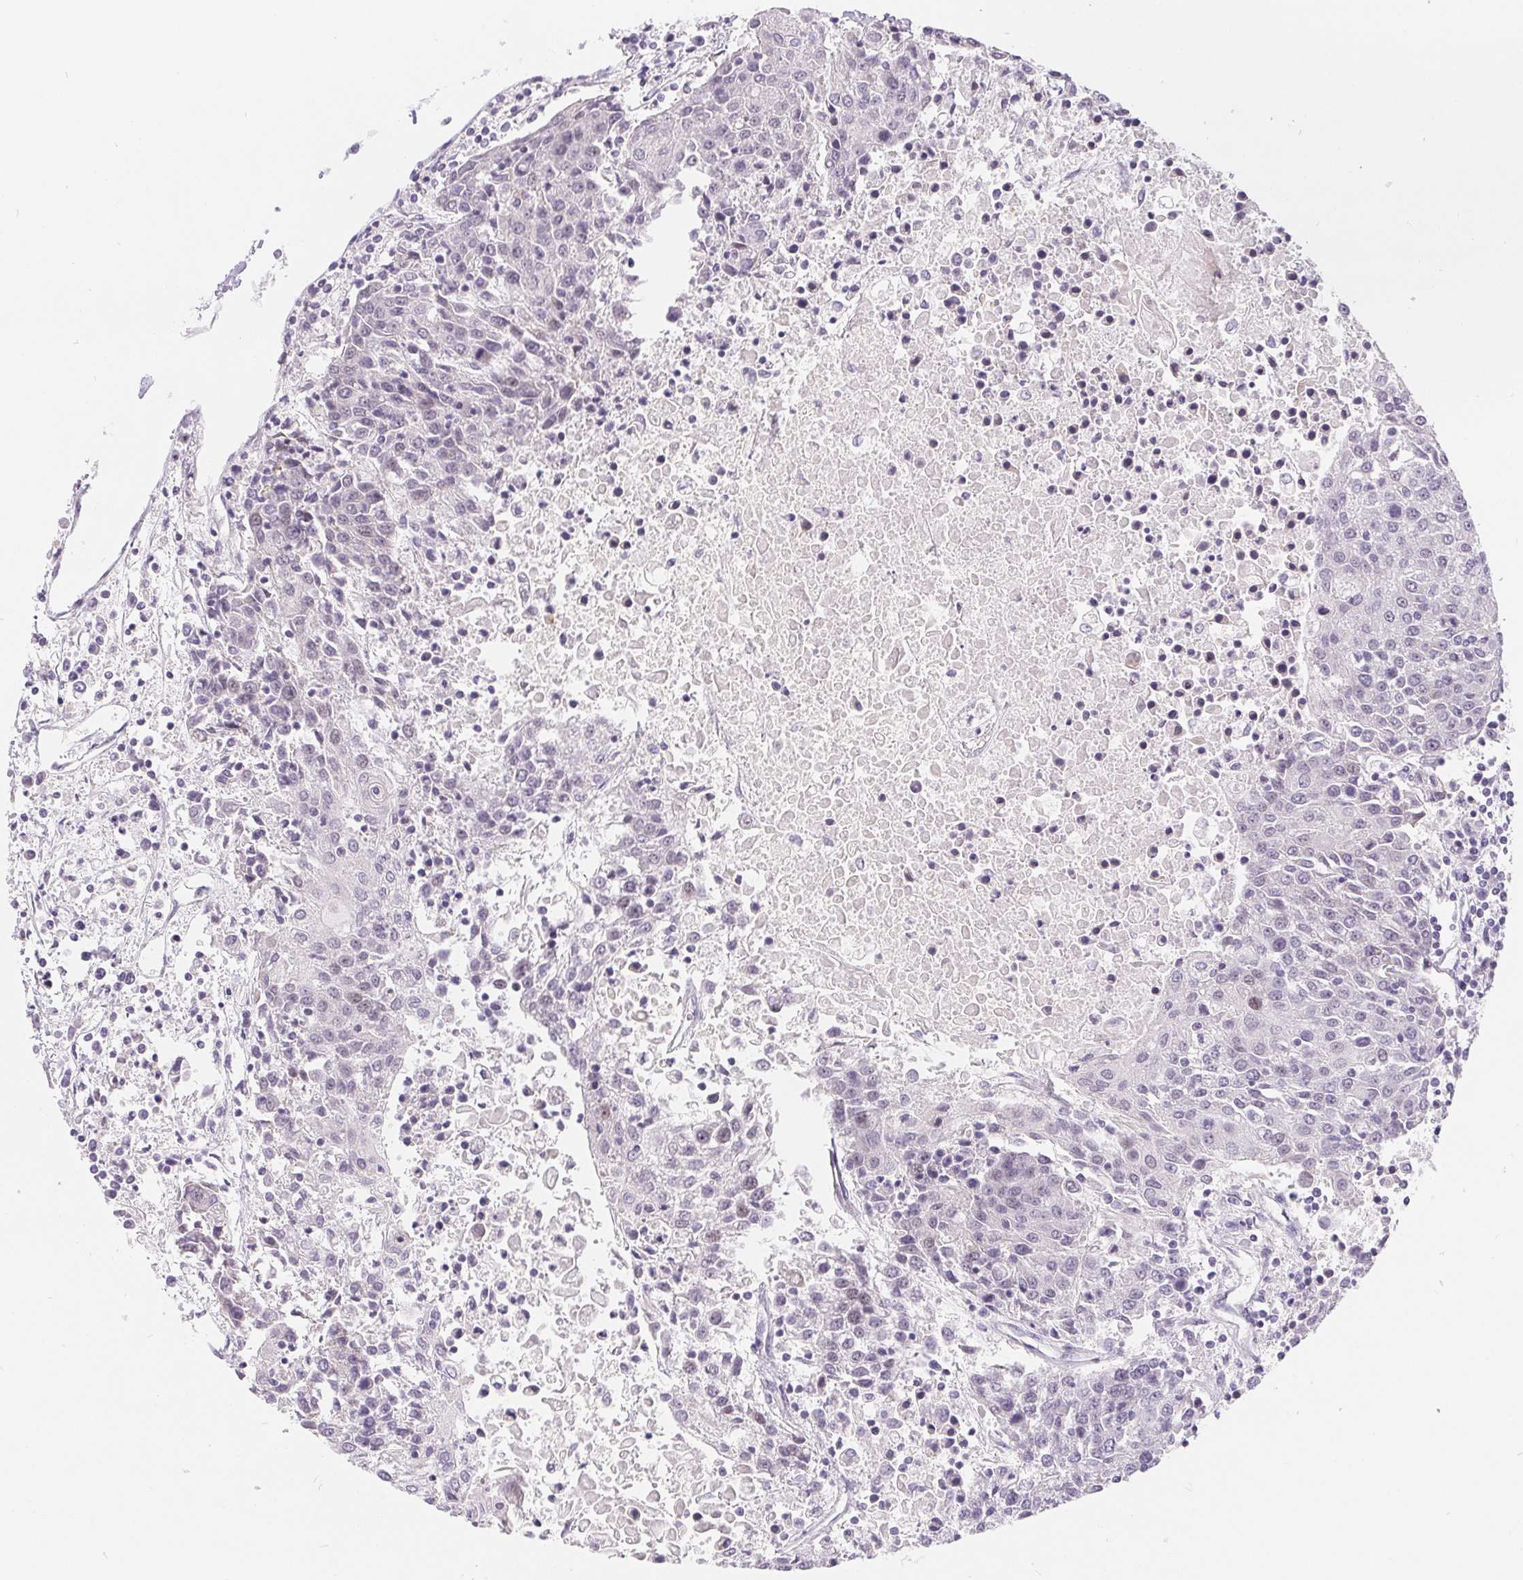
{"staining": {"intensity": "negative", "quantity": "none", "location": "none"}, "tissue": "urothelial cancer", "cell_type": "Tumor cells", "image_type": "cancer", "snomed": [{"axis": "morphology", "description": "Urothelial carcinoma, High grade"}, {"axis": "topography", "description": "Urinary bladder"}], "caption": "IHC micrograph of neoplastic tissue: urothelial cancer stained with DAB (3,3'-diaminobenzidine) shows no significant protein positivity in tumor cells.", "gene": "LCA5L", "patient": {"sex": "female", "age": 85}}